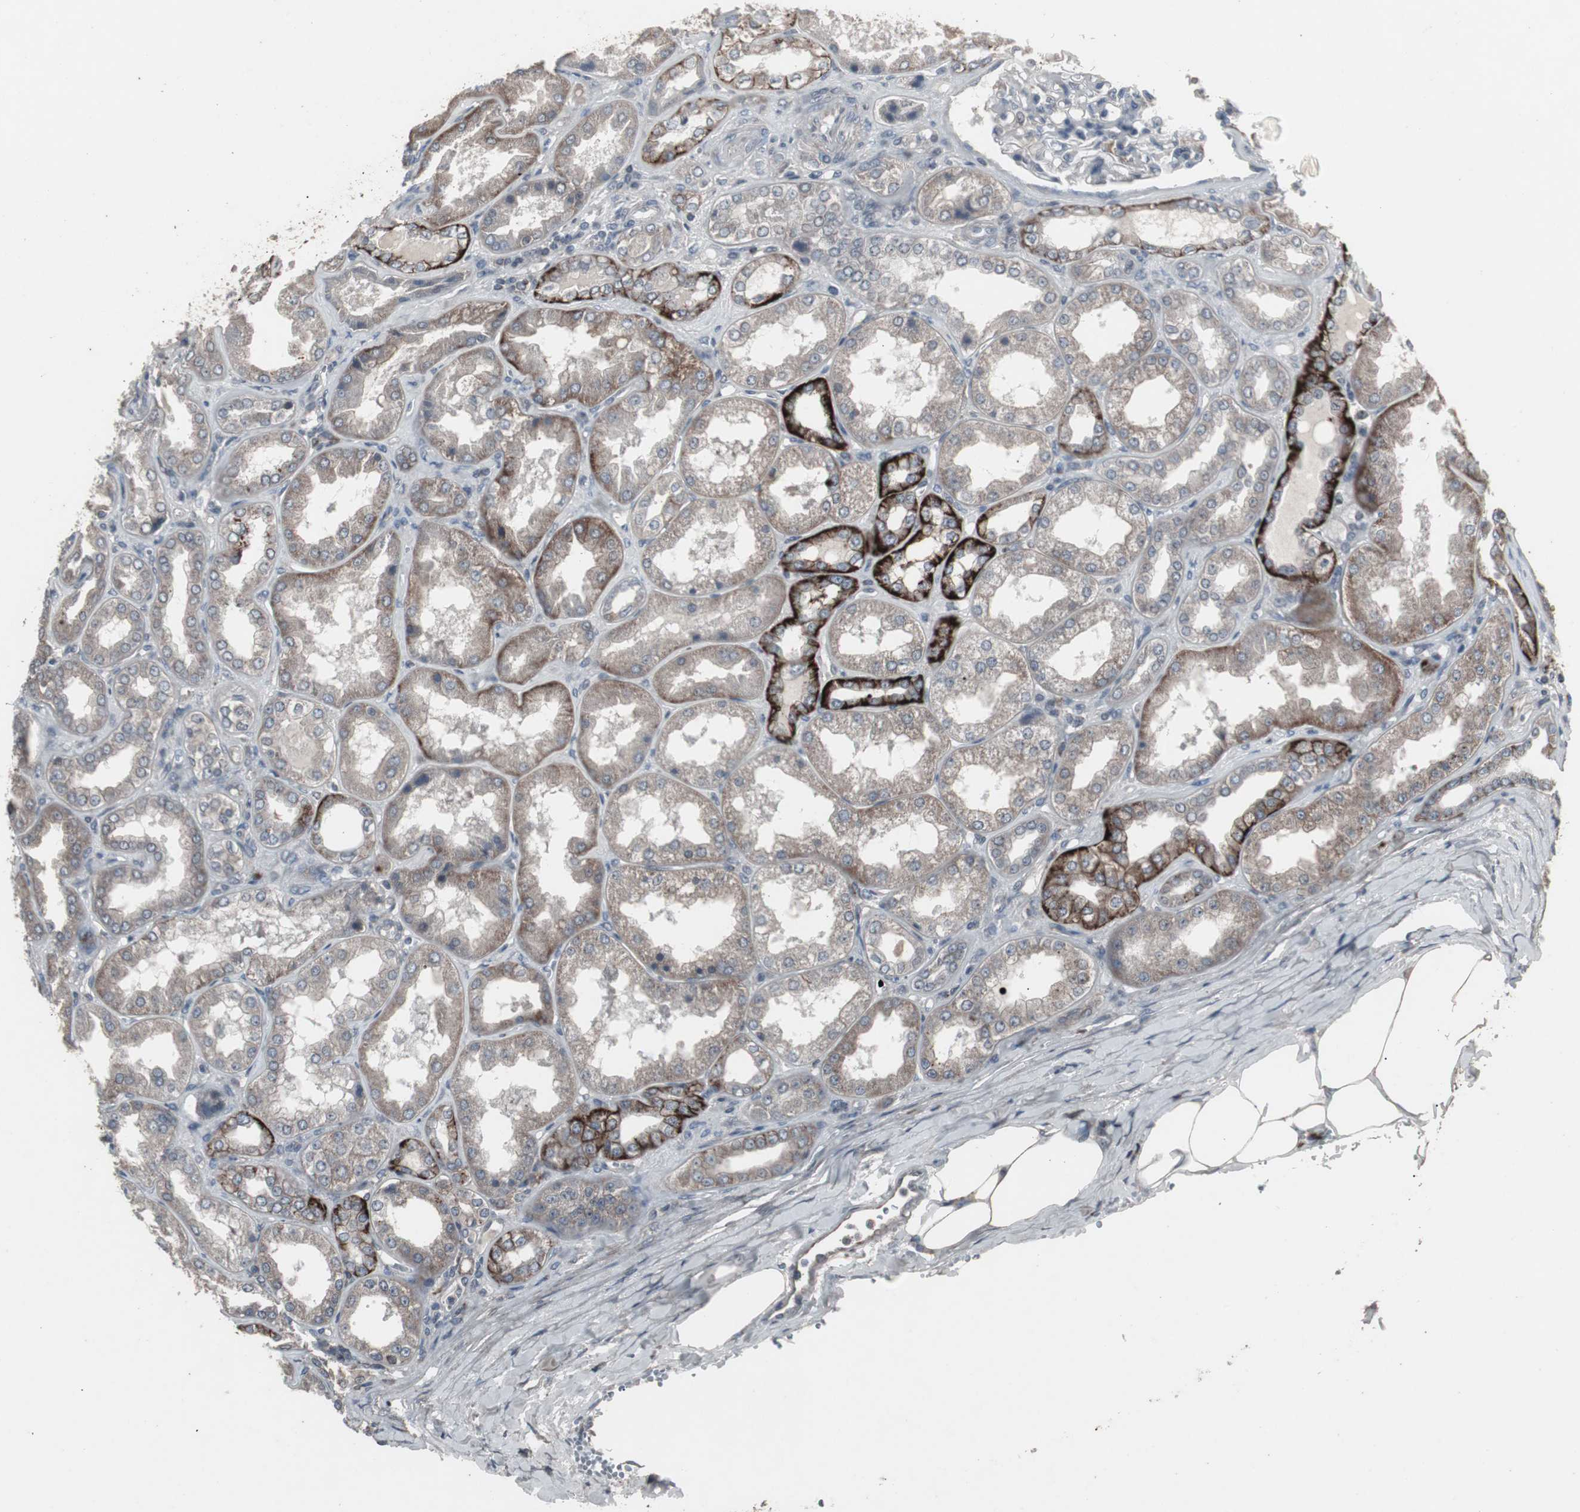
{"staining": {"intensity": "negative", "quantity": "none", "location": "none"}, "tissue": "kidney", "cell_type": "Cells in glomeruli", "image_type": "normal", "snomed": [{"axis": "morphology", "description": "Normal tissue, NOS"}, {"axis": "topography", "description": "Kidney"}], "caption": "High magnification brightfield microscopy of normal kidney stained with DAB (brown) and counterstained with hematoxylin (blue): cells in glomeruli show no significant staining.", "gene": "SSTR2", "patient": {"sex": "female", "age": 56}}